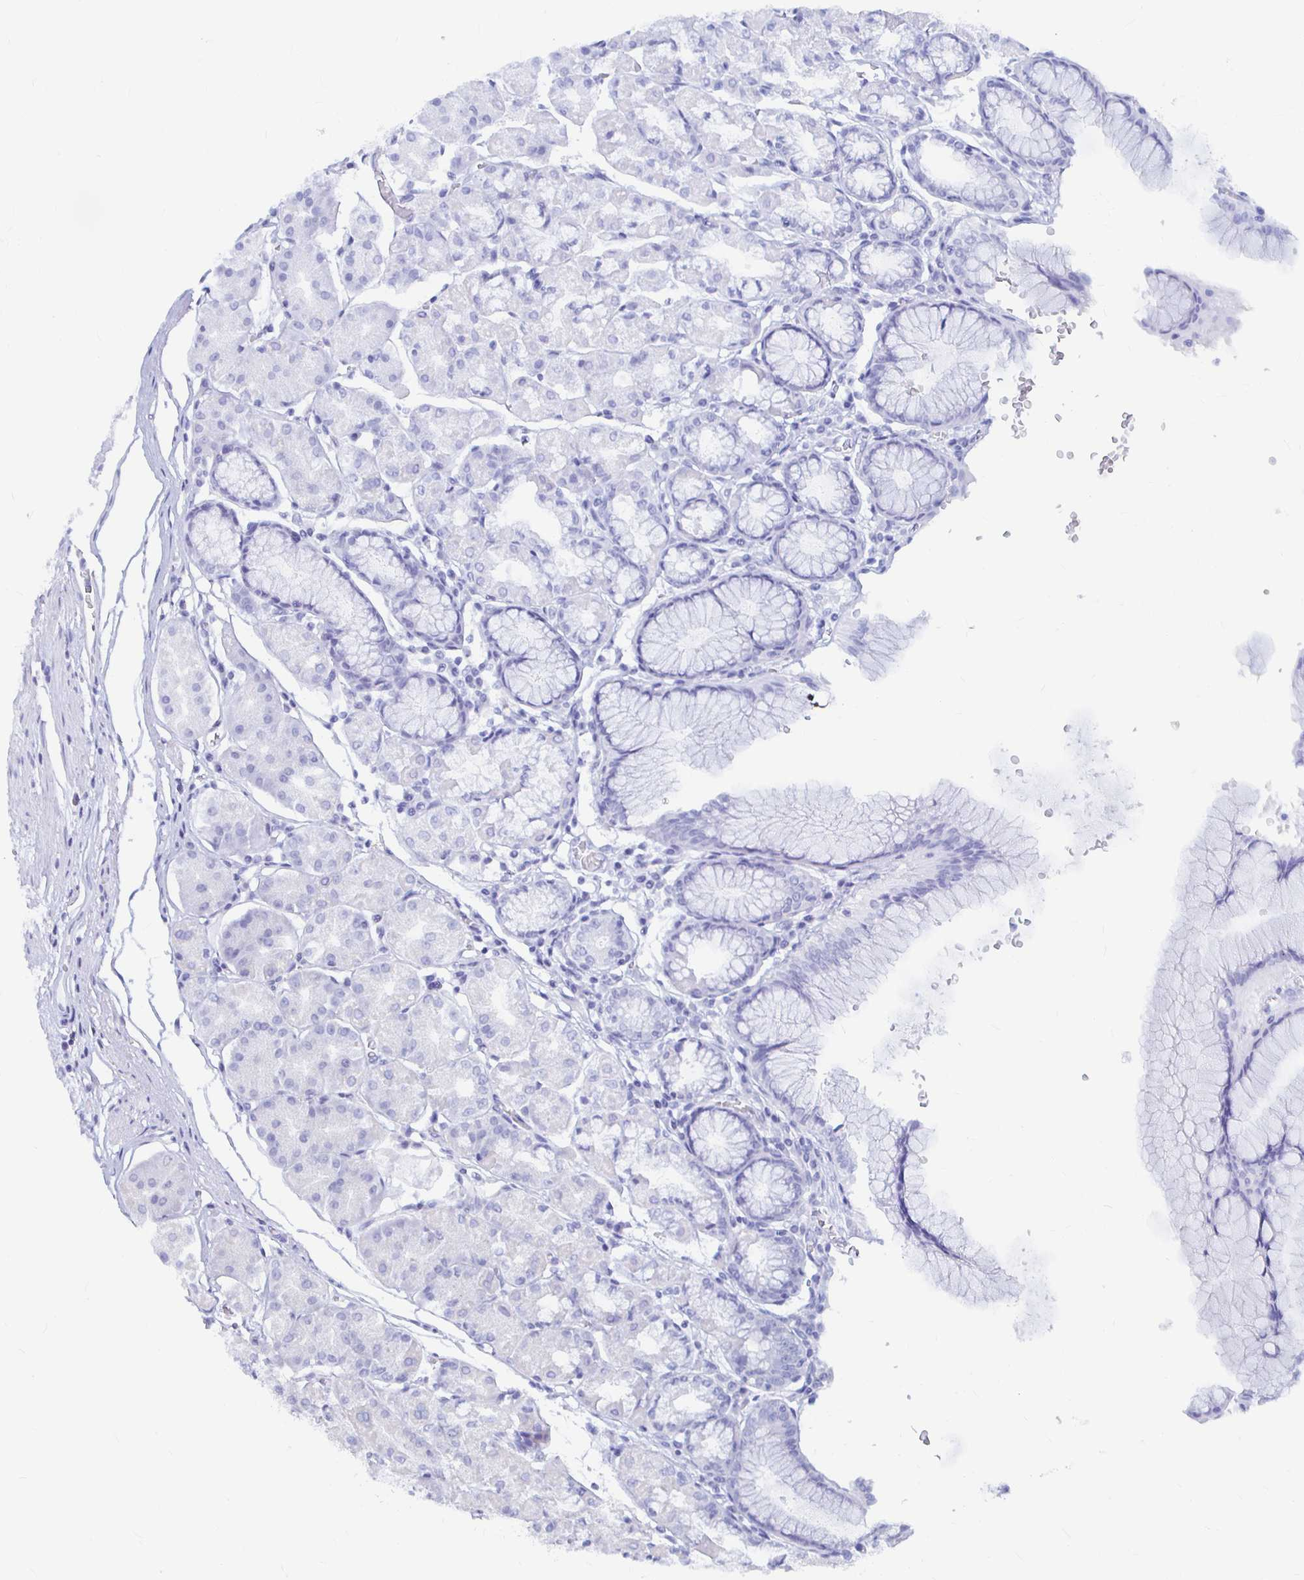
{"staining": {"intensity": "negative", "quantity": "none", "location": "none"}, "tissue": "stomach", "cell_type": "Glandular cells", "image_type": "normal", "snomed": [{"axis": "morphology", "description": "Normal tissue, NOS"}, {"axis": "topography", "description": "Stomach"}], "caption": "High magnification brightfield microscopy of normal stomach stained with DAB (brown) and counterstained with hematoxylin (blue): glandular cells show no significant staining. Brightfield microscopy of immunohistochemistry stained with DAB (brown) and hematoxylin (blue), captured at high magnification.", "gene": "CAPN11", "patient": {"sex": "male", "age": 55}}